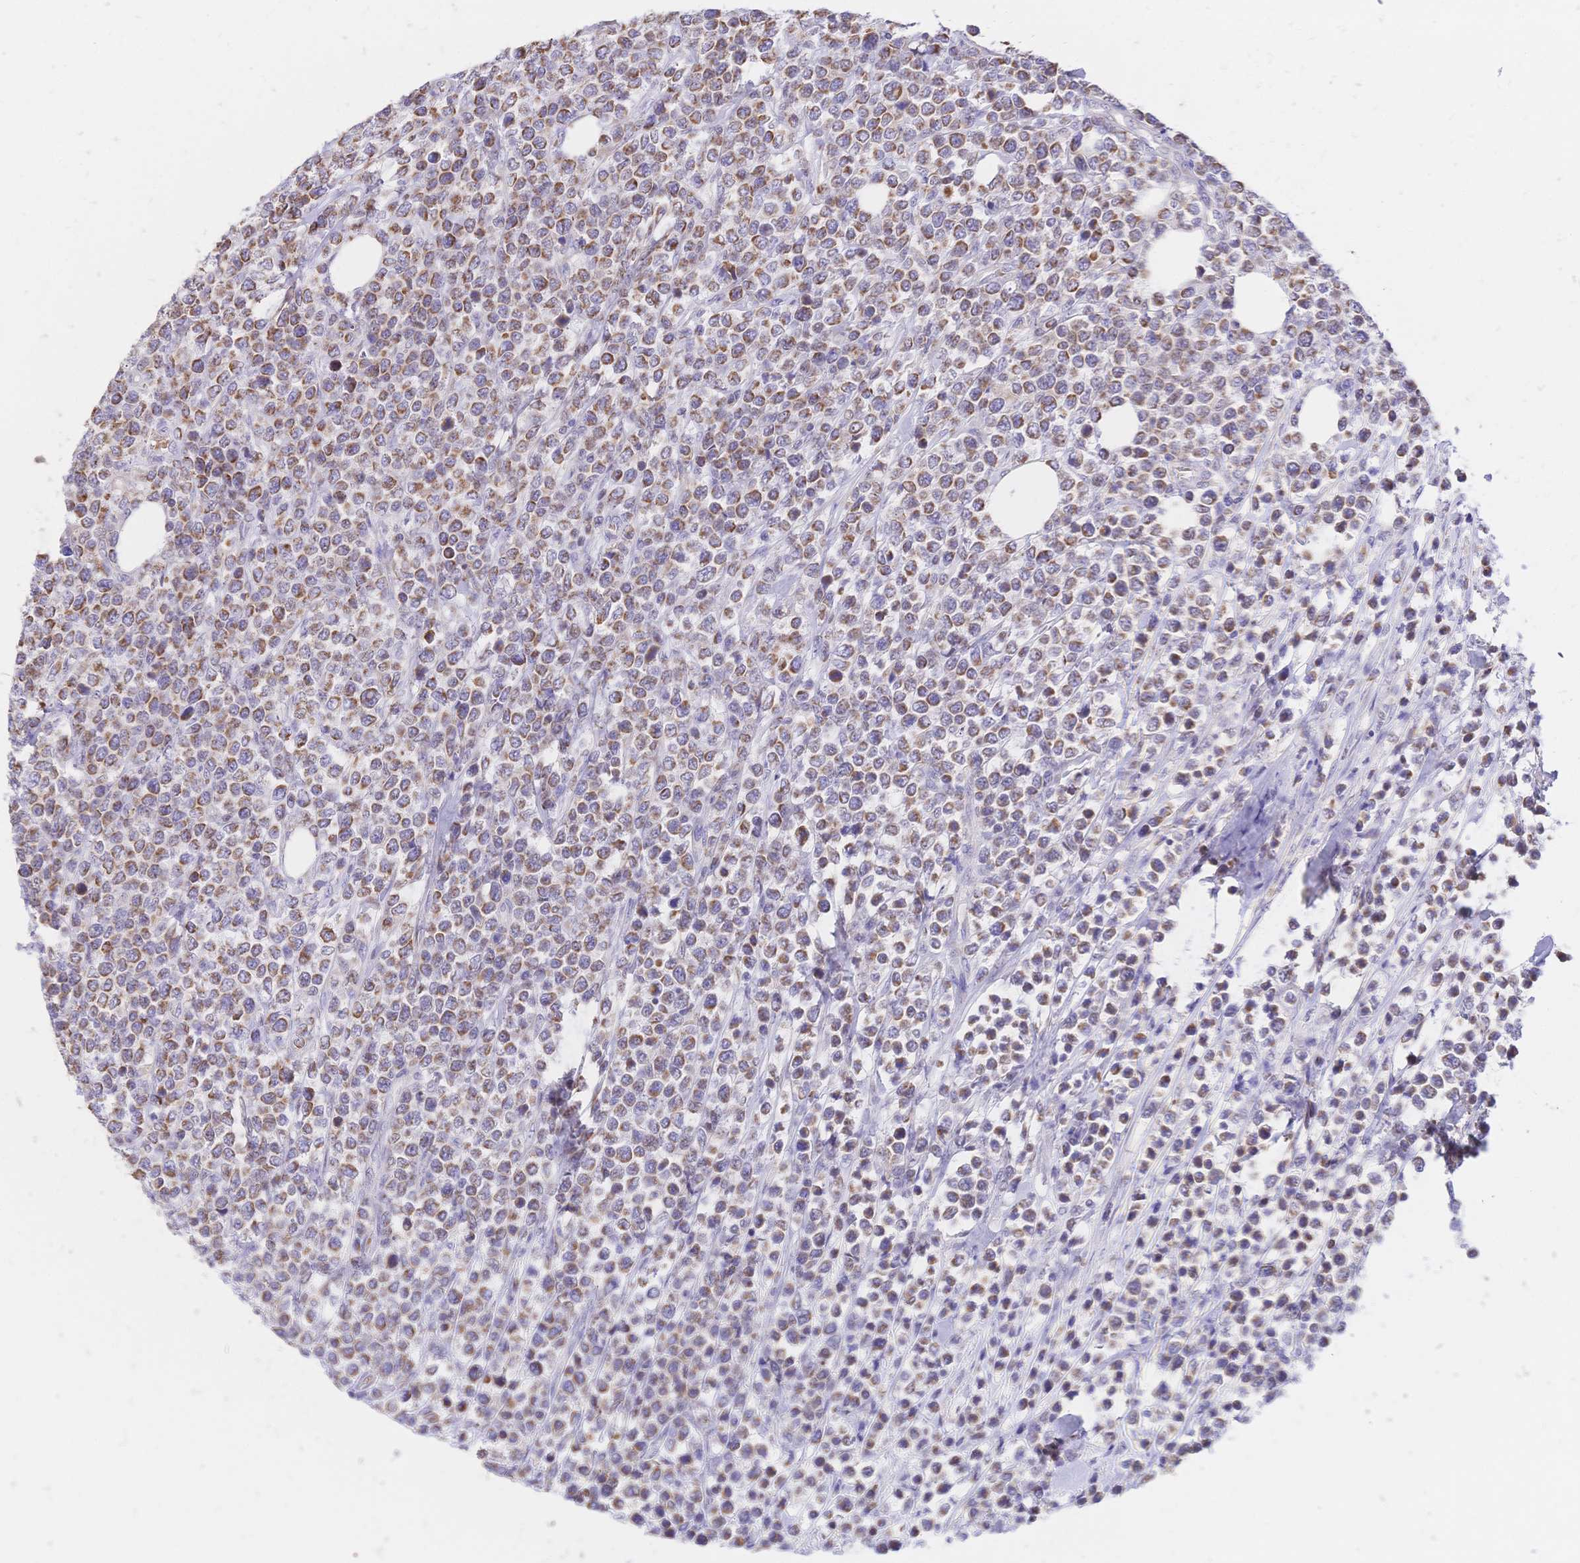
{"staining": {"intensity": "moderate", "quantity": "25%-75%", "location": "cytoplasmic/membranous"}, "tissue": "lymphoma", "cell_type": "Tumor cells", "image_type": "cancer", "snomed": [{"axis": "morphology", "description": "Malignant lymphoma, non-Hodgkin's type, High grade"}, {"axis": "topography", "description": "Soft tissue"}], "caption": "High-grade malignant lymphoma, non-Hodgkin's type stained with IHC exhibits moderate cytoplasmic/membranous expression in about 25%-75% of tumor cells. Ihc stains the protein of interest in brown and the nuclei are stained blue.", "gene": "CLEC18B", "patient": {"sex": "female", "age": 56}}